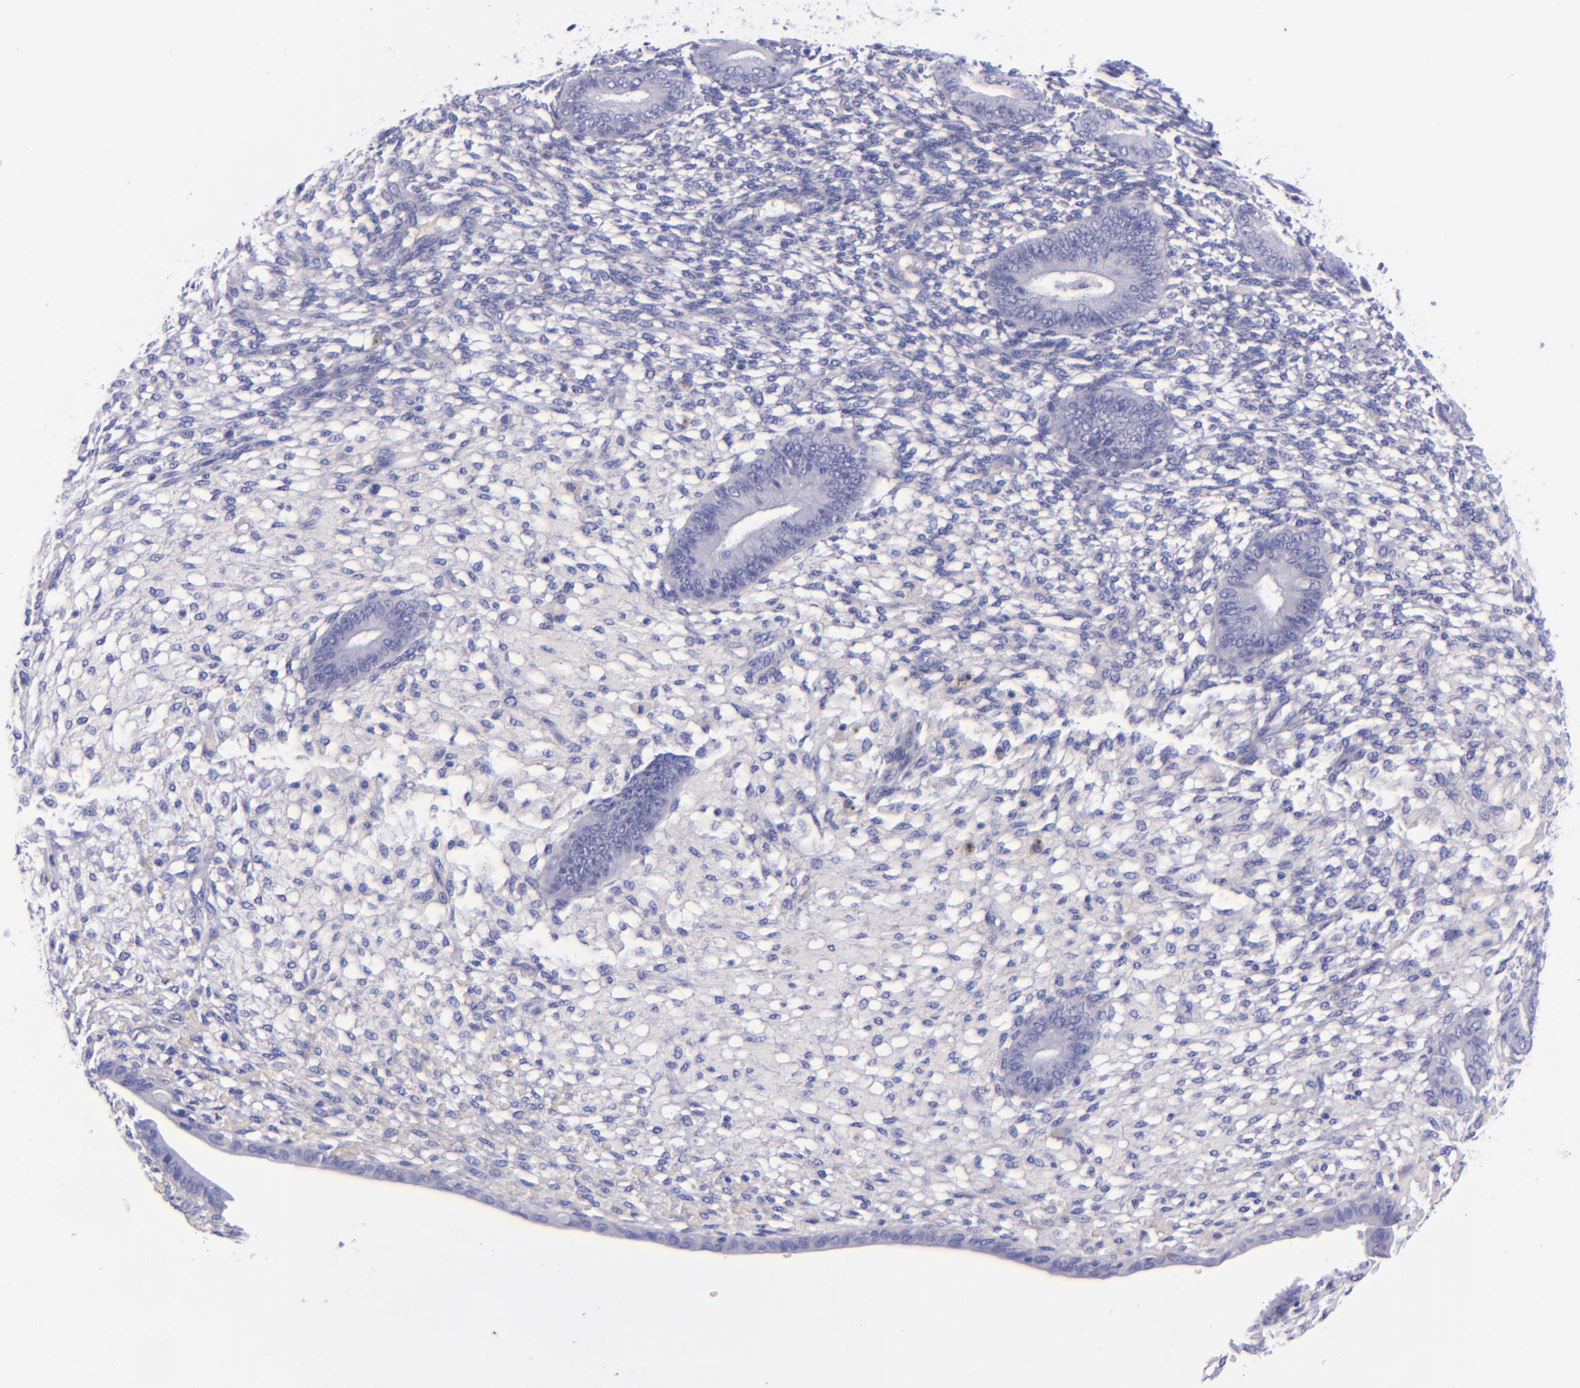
{"staining": {"intensity": "negative", "quantity": "none", "location": "none"}, "tissue": "endometrium", "cell_type": "Cells in endometrial stroma", "image_type": "normal", "snomed": [{"axis": "morphology", "description": "Normal tissue, NOS"}, {"axis": "topography", "description": "Endometrium"}], "caption": "Endometrium was stained to show a protein in brown. There is no significant staining in cells in endometrial stroma. Brightfield microscopy of immunohistochemistry (IHC) stained with DAB (brown) and hematoxylin (blue), captured at high magnification.", "gene": "LAG3", "patient": {"sex": "female", "age": 42}}